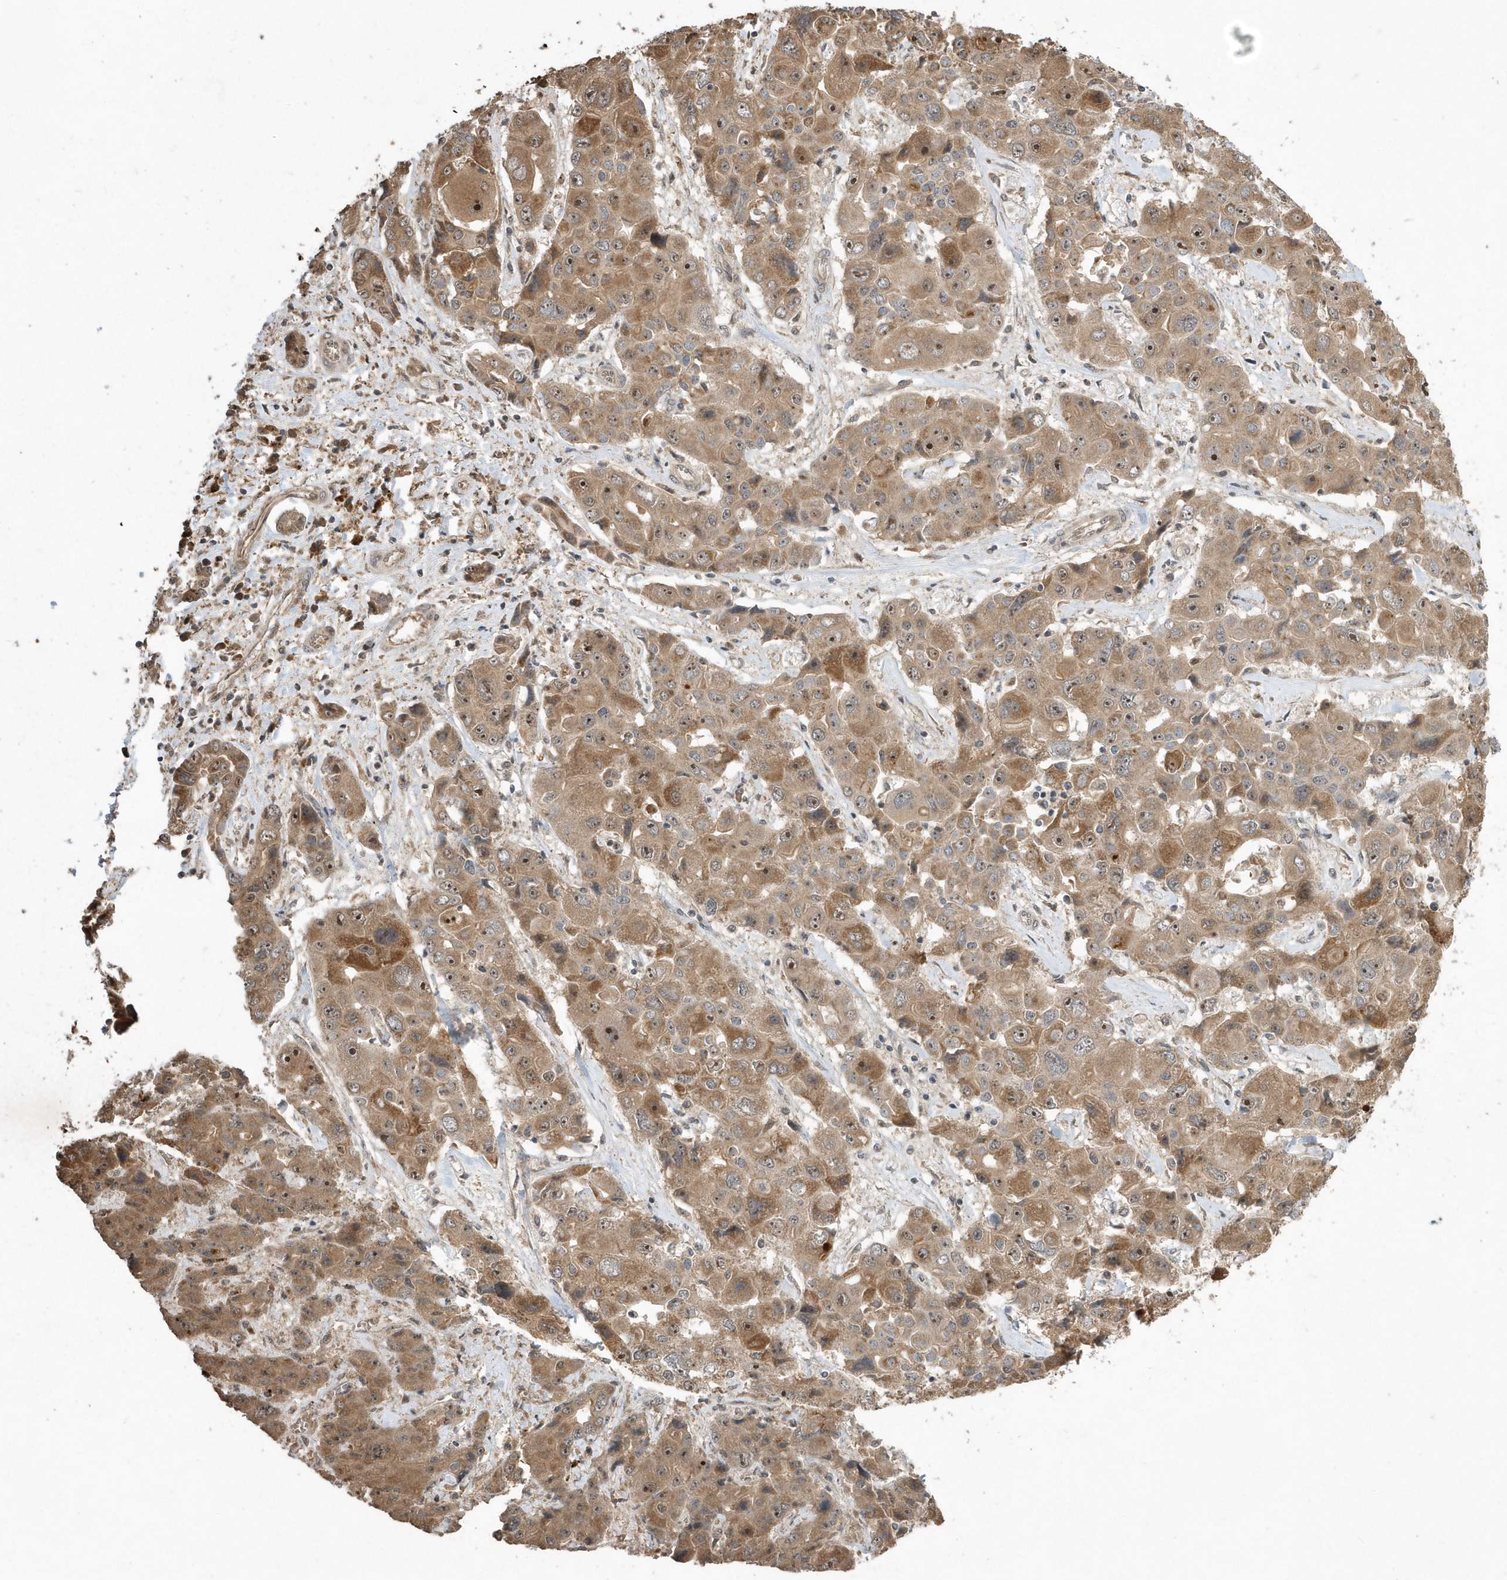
{"staining": {"intensity": "moderate", "quantity": ">75%", "location": "cytoplasmic/membranous,nuclear"}, "tissue": "liver cancer", "cell_type": "Tumor cells", "image_type": "cancer", "snomed": [{"axis": "morphology", "description": "Cholangiocarcinoma"}, {"axis": "topography", "description": "Liver"}], "caption": "Tumor cells reveal moderate cytoplasmic/membranous and nuclear positivity in about >75% of cells in liver cancer (cholangiocarcinoma).", "gene": "WASHC5", "patient": {"sex": "male", "age": 67}}